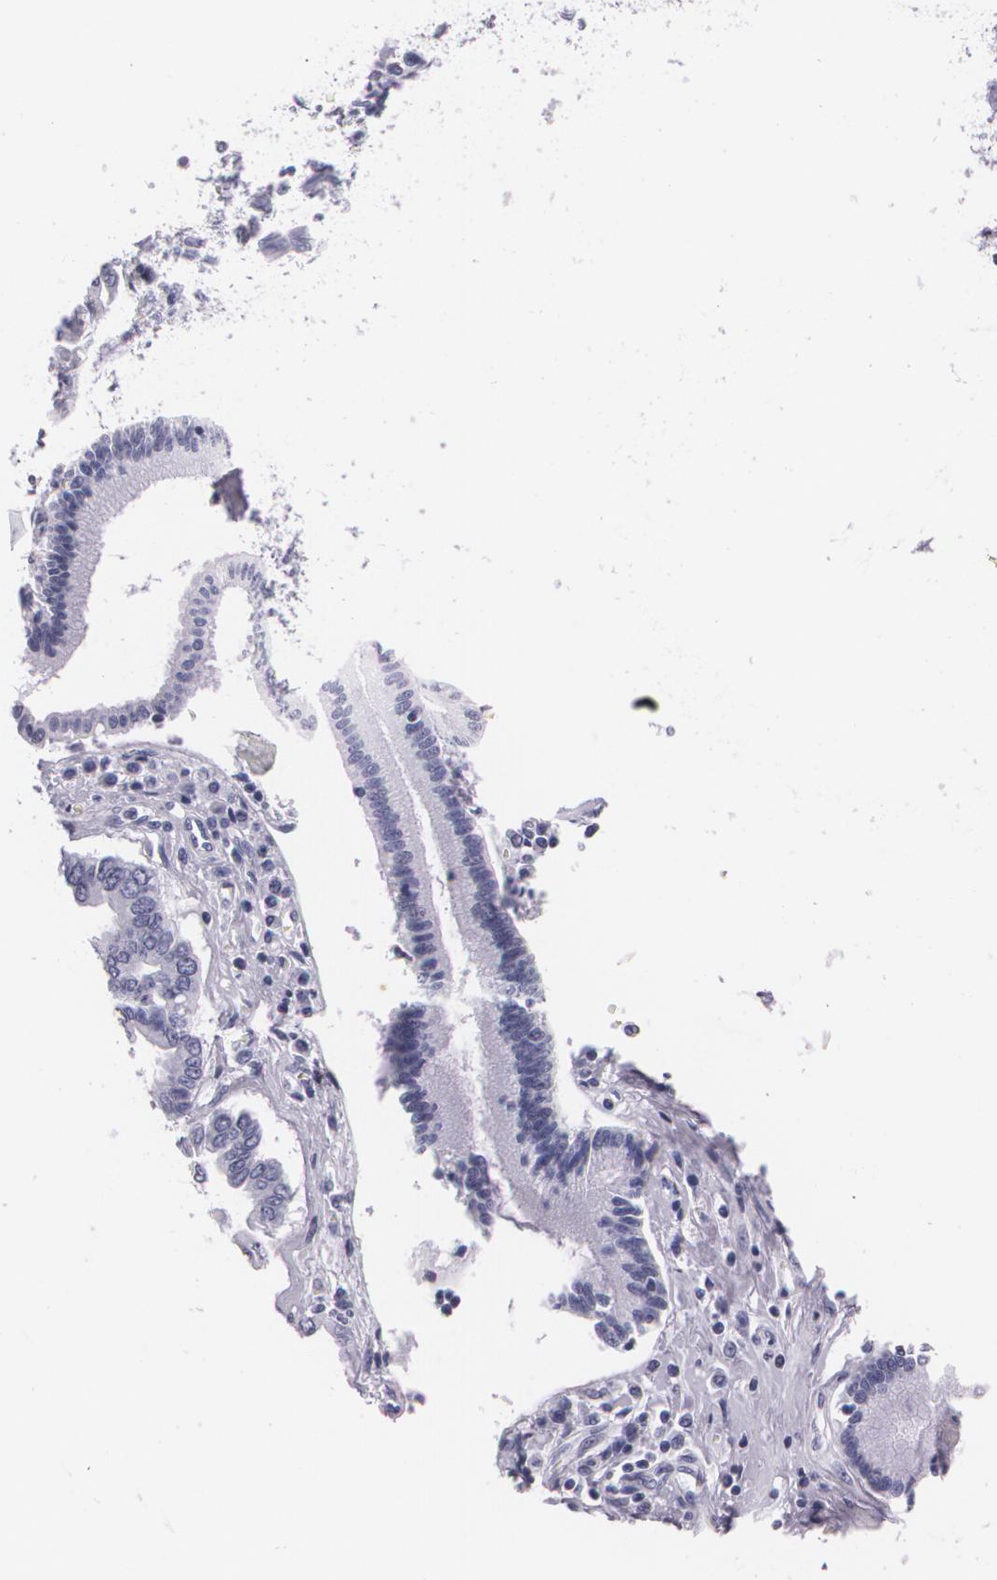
{"staining": {"intensity": "negative", "quantity": "none", "location": "none"}, "tissue": "pancreatic cancer", "cell_type": "Tumor cells", "image_type": "cancer", "snomed": [{"axis": "morphology", "description": "Adenocarcinoma, NOS"}, {"axis": "topography", "description": "Pancreas"}], "caption": "IHC photomicrograph of pancreatic adenocarcinoma stained for a protein (brown), which exhibits no expression in tumor cells.", "gene": "DLG4", "patient": {"sex": "female", "age": 57}}